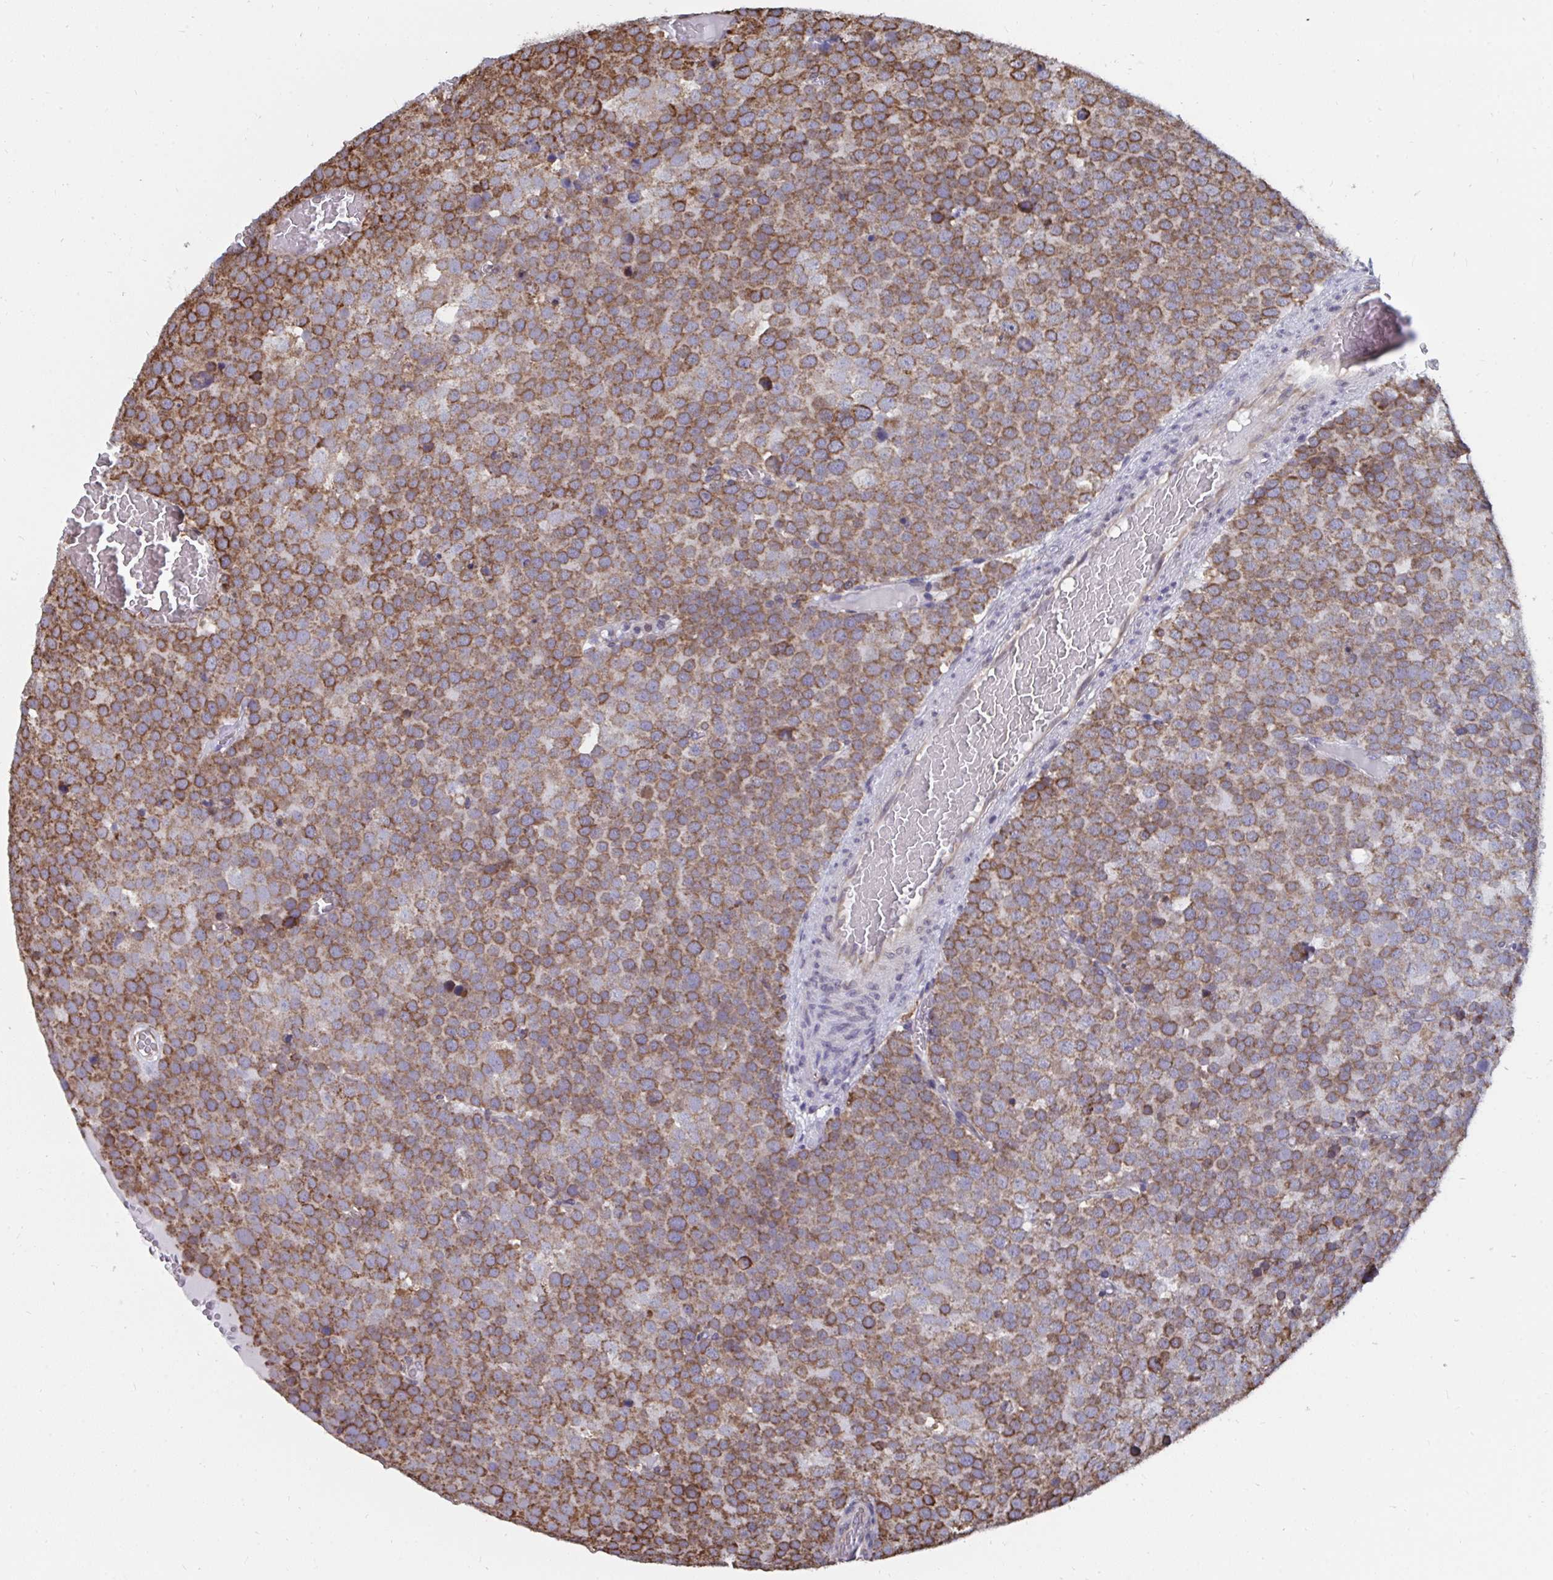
{"staining": {"intensity": "moderate", "quantity": ">75%", "location": "cytoplasmic/membranous"}, "tissue": "testis cancer", "cell_type": "Tumor cells", "image_type": "cancer", "snomed": [{"axis": "morphology", "description": "Seminoma, NOS"}, {"axis": "topography", "description": "Testis"}], "caption": "Human testis seminoma stained with a brown dye demonstrates moderate cytoplasmic/membranous positive expression in approximately >75% of tumor cells.", "gene": "ELAVL1", "patient": {"sex": "male", "age": 71}}